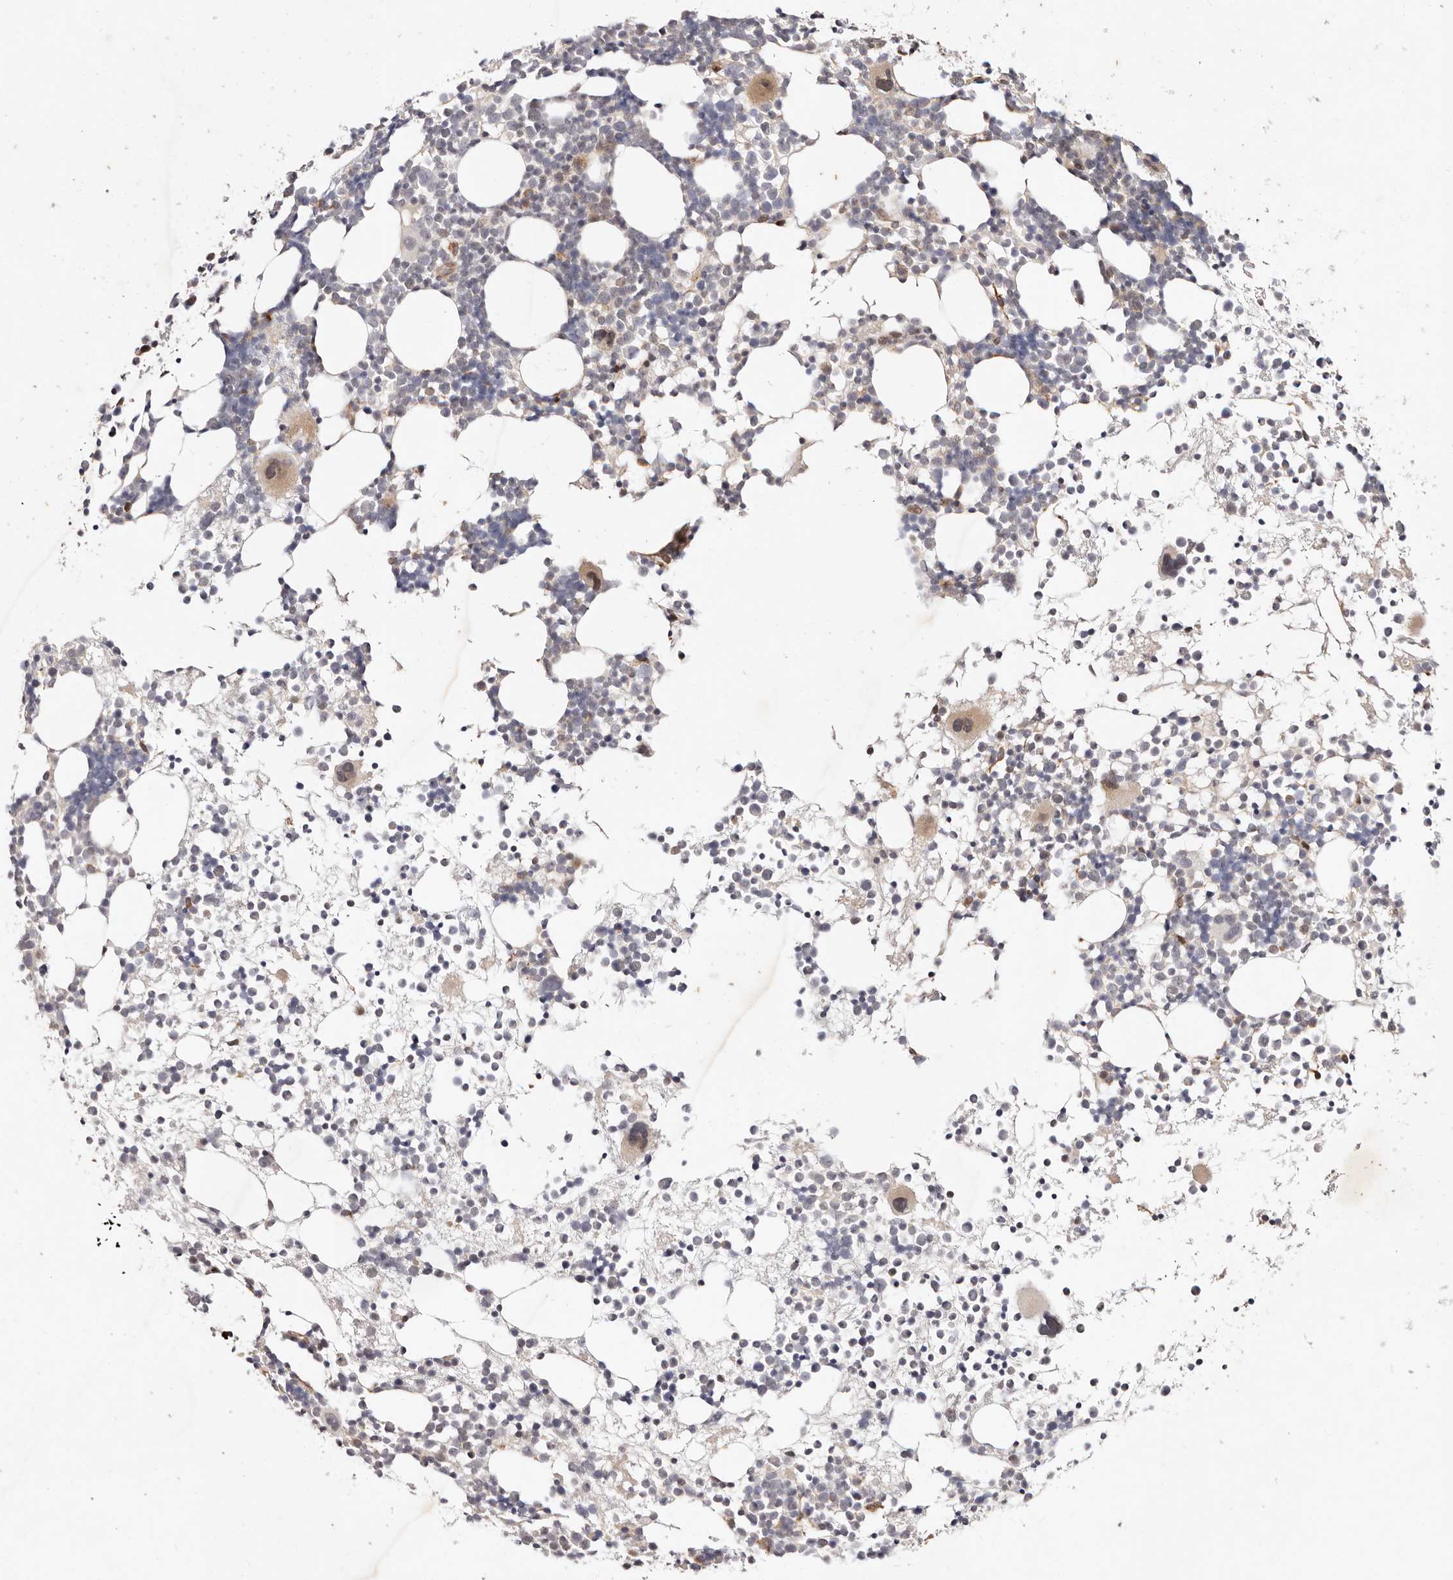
{"staining": {"intensity": "moderate", "quantity": "<25%", "location": "cytoplasmic/membranous"}, "tissue": "bone marrow", "cell_type": "Hematopoietic cells", "image_type": "normal", "snomed": [{"axis": "morphology", "description": "Normal tissue, NOS"}, {"axis": "topography", "description": "Bone marrow"}], "caption": "Immunohistochemical staining of normal human bone marrow exhibits moderate cytoplasmic/membranous protein positivity in approximately <25% of hematopoietic cells.", "gene": "BCL2L15", "patient": {"sex": "female", "age": 57}}